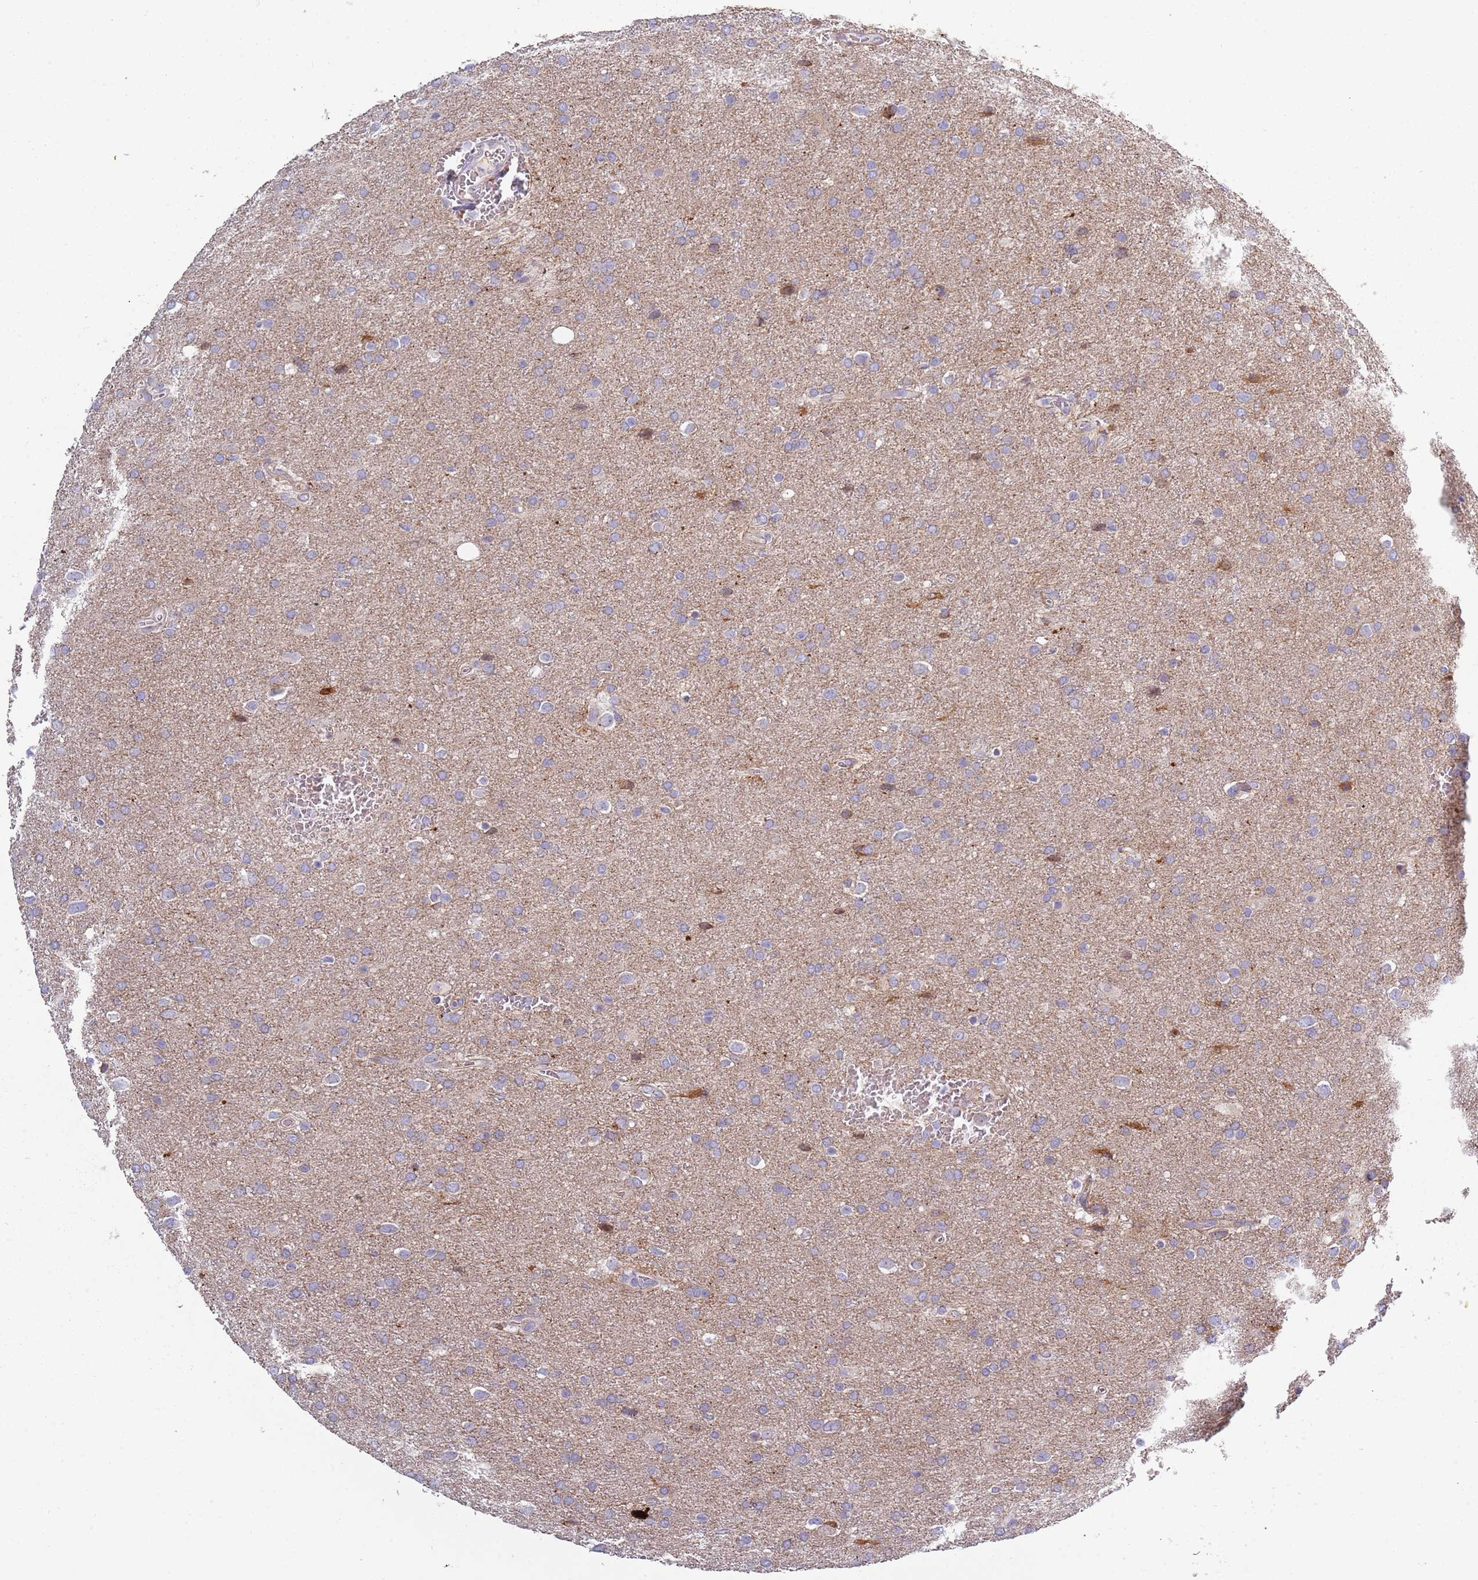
{"staining": {"intensity": "negative", "quantity": "none", "location": "none"}, "tissue": "glioma", "cell_type": "Tumor cells", "image_type": "cancer", "snomed": [{"axis": "morphology", "description": "Glioma, malignant, Low grade"}, {"axis": "topography", "description": "Brain"}], "caption": "DAB immunohistochemical staining of human malignant glioma (low-grade) demonstrates no significant expression in tumor cells.", "gene": "TNFRSF6B", "patient": {"sex": "female", "age": 32}}